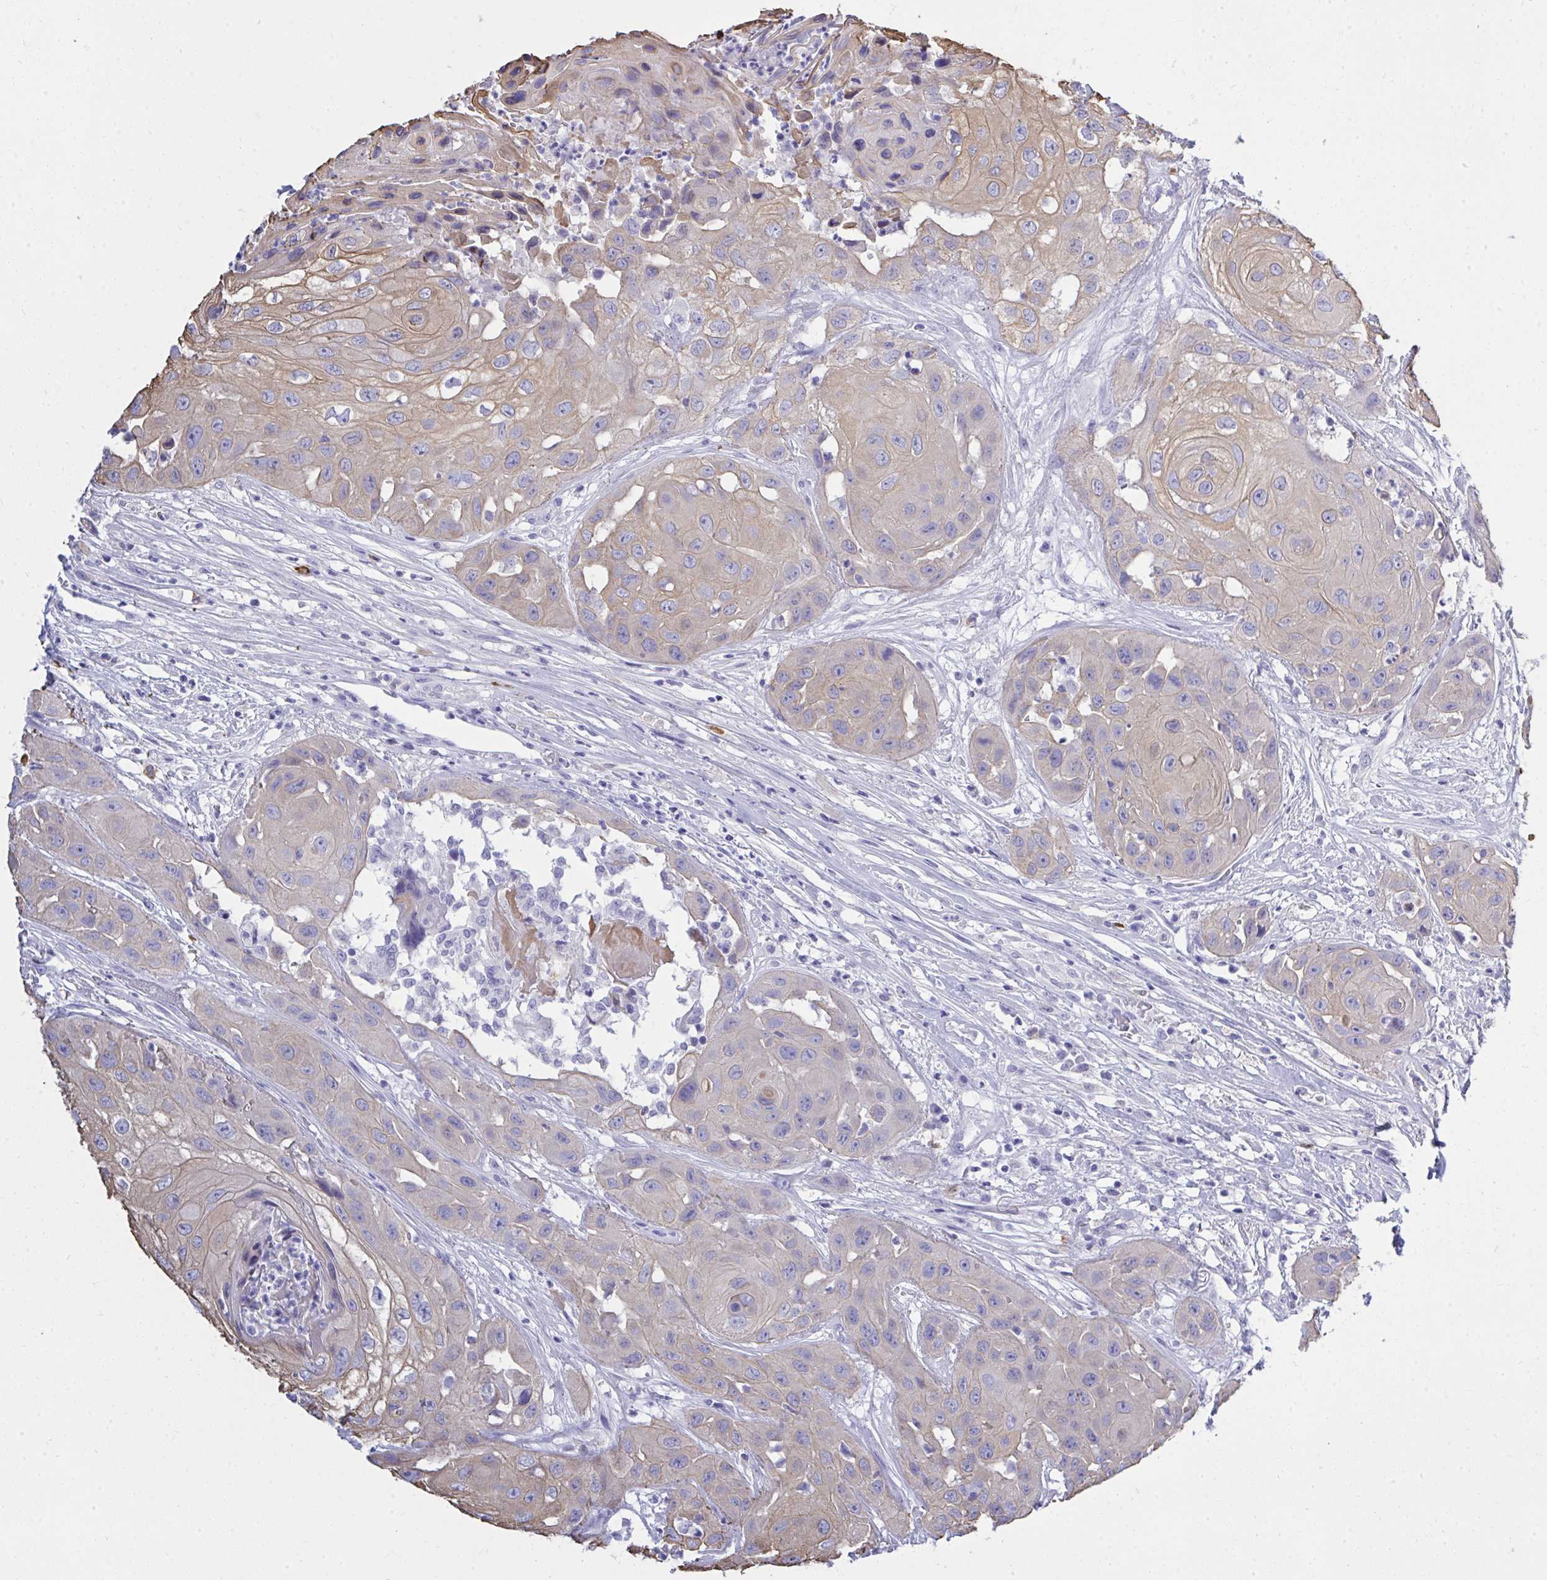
{"staining": {"intensity": "moderate", "quantity": "25%-75%", "location": "cytoplasmic/membranous"}, "tissue": "head and neck cancer", "cell_type": "Tumor cells", "image_type": "cancer", "snomed": [{"axis": "morphology", "description": "Squamous cell carcinoma, NOS"}, {"axis": "topography", "description": "Head-Neck"}], "caption": "Moderate cytoplasmic/membranous protein expression is appreciated in approximately 25%-75% of tumor cells in squamous cell carcinoma (head and neck).", "gene": "PSD", "patient": {"sex": "male", "age": 83}}